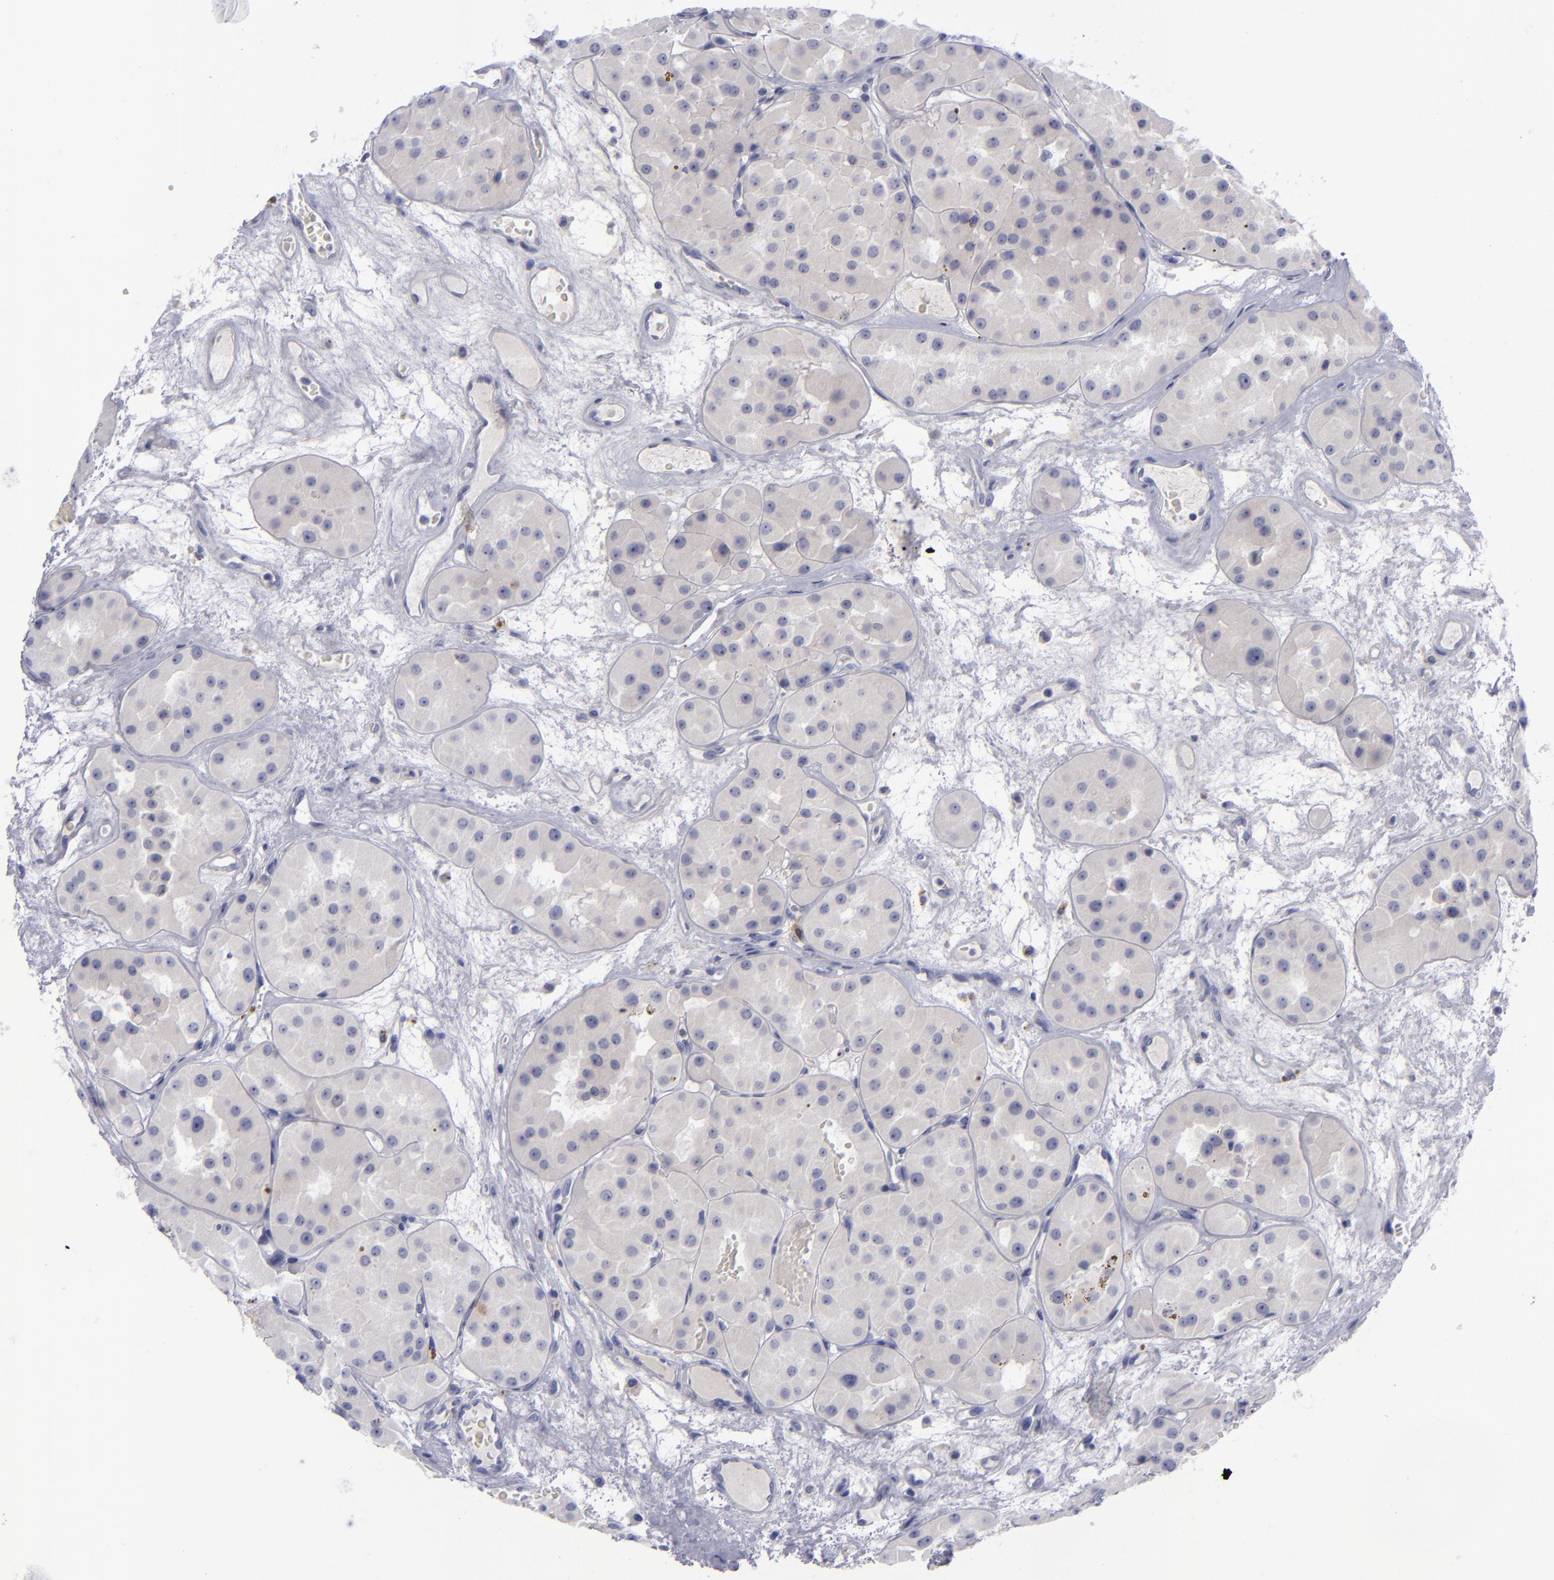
{"staining": {"intensity": "moderate", "quantity": "<25%", "location": "cytoplasmic/membranous"}, "tissue": "renal cancer", "cell_type": "Tumor cells", "image_type": "cancer", "snomed": [{"axis": "morphology", "description": "Adenocarcinoma, uncertain malignant potential"}, {"axis": "topography", "description": "Kidney"}], "caption": "Moderate cytoplasmic/membranous protein expression is appreciated in about <25% of tumor cells in adenocarcinoma,  uncertain malignant potential (renal).", "gene": "AURKA", "patient": {"sex": "male", "age": 63}}